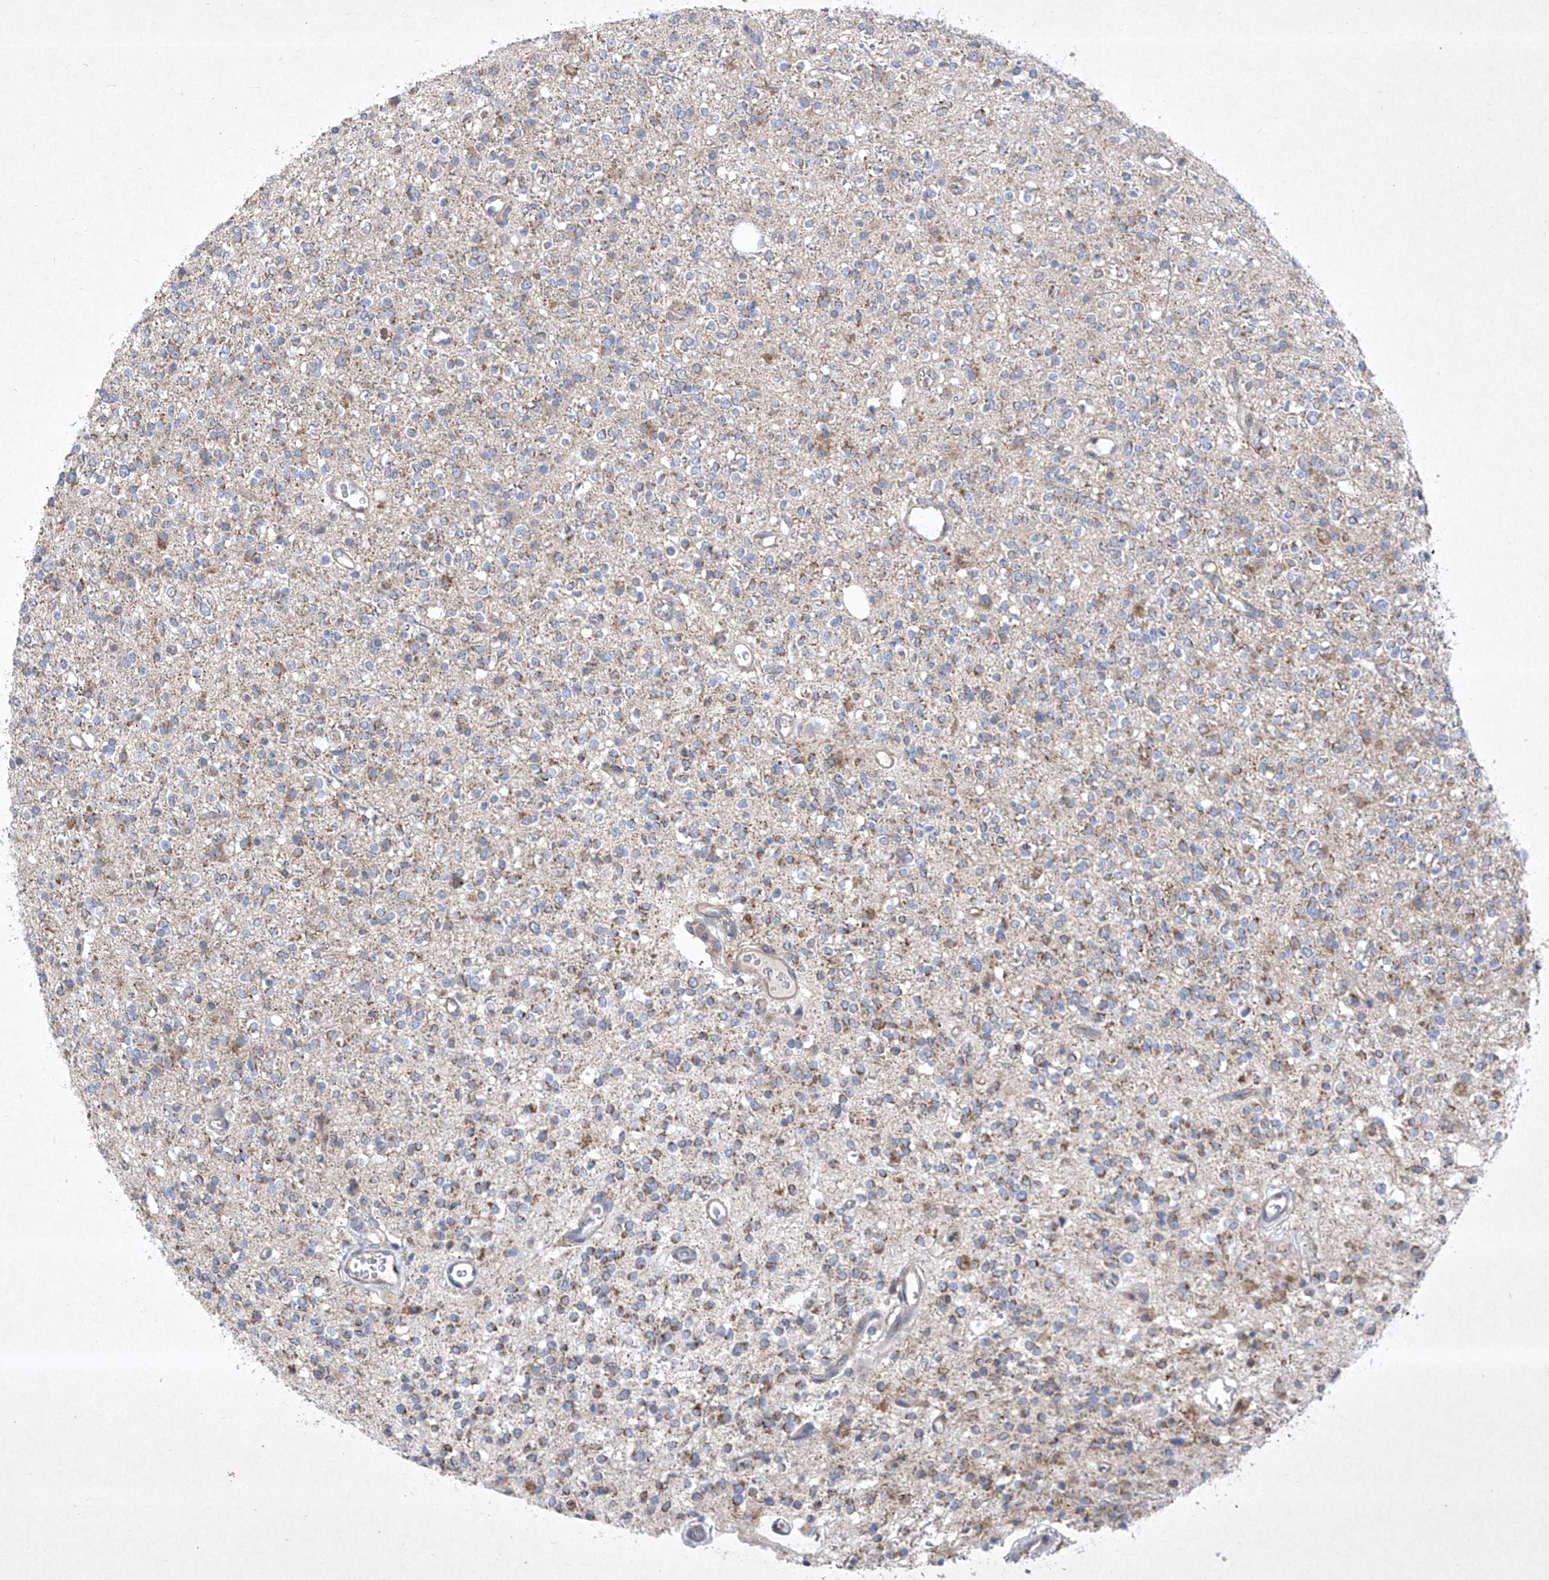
{"staining": {"intensity": "moderate", "quantity": "<25%", "location": "cytoplasmic/membranous"}, "tissue": "glioma", "cell_type": "Tumor cells", "image_type": "cancer", "snomed": [{"axis": "morphology", "description": "Glioma, malignant, High grade"}, {"axis": "topography", "description": "Brain"}], "caption": "Immunohistochemical staining of human malignant glioma (high-grade) shows moderate cytoplasmic/membranous protein staining in about <25% of tumor cells.", "gene": "COQ3", "patient": {"sex": "male", "age": 34}}